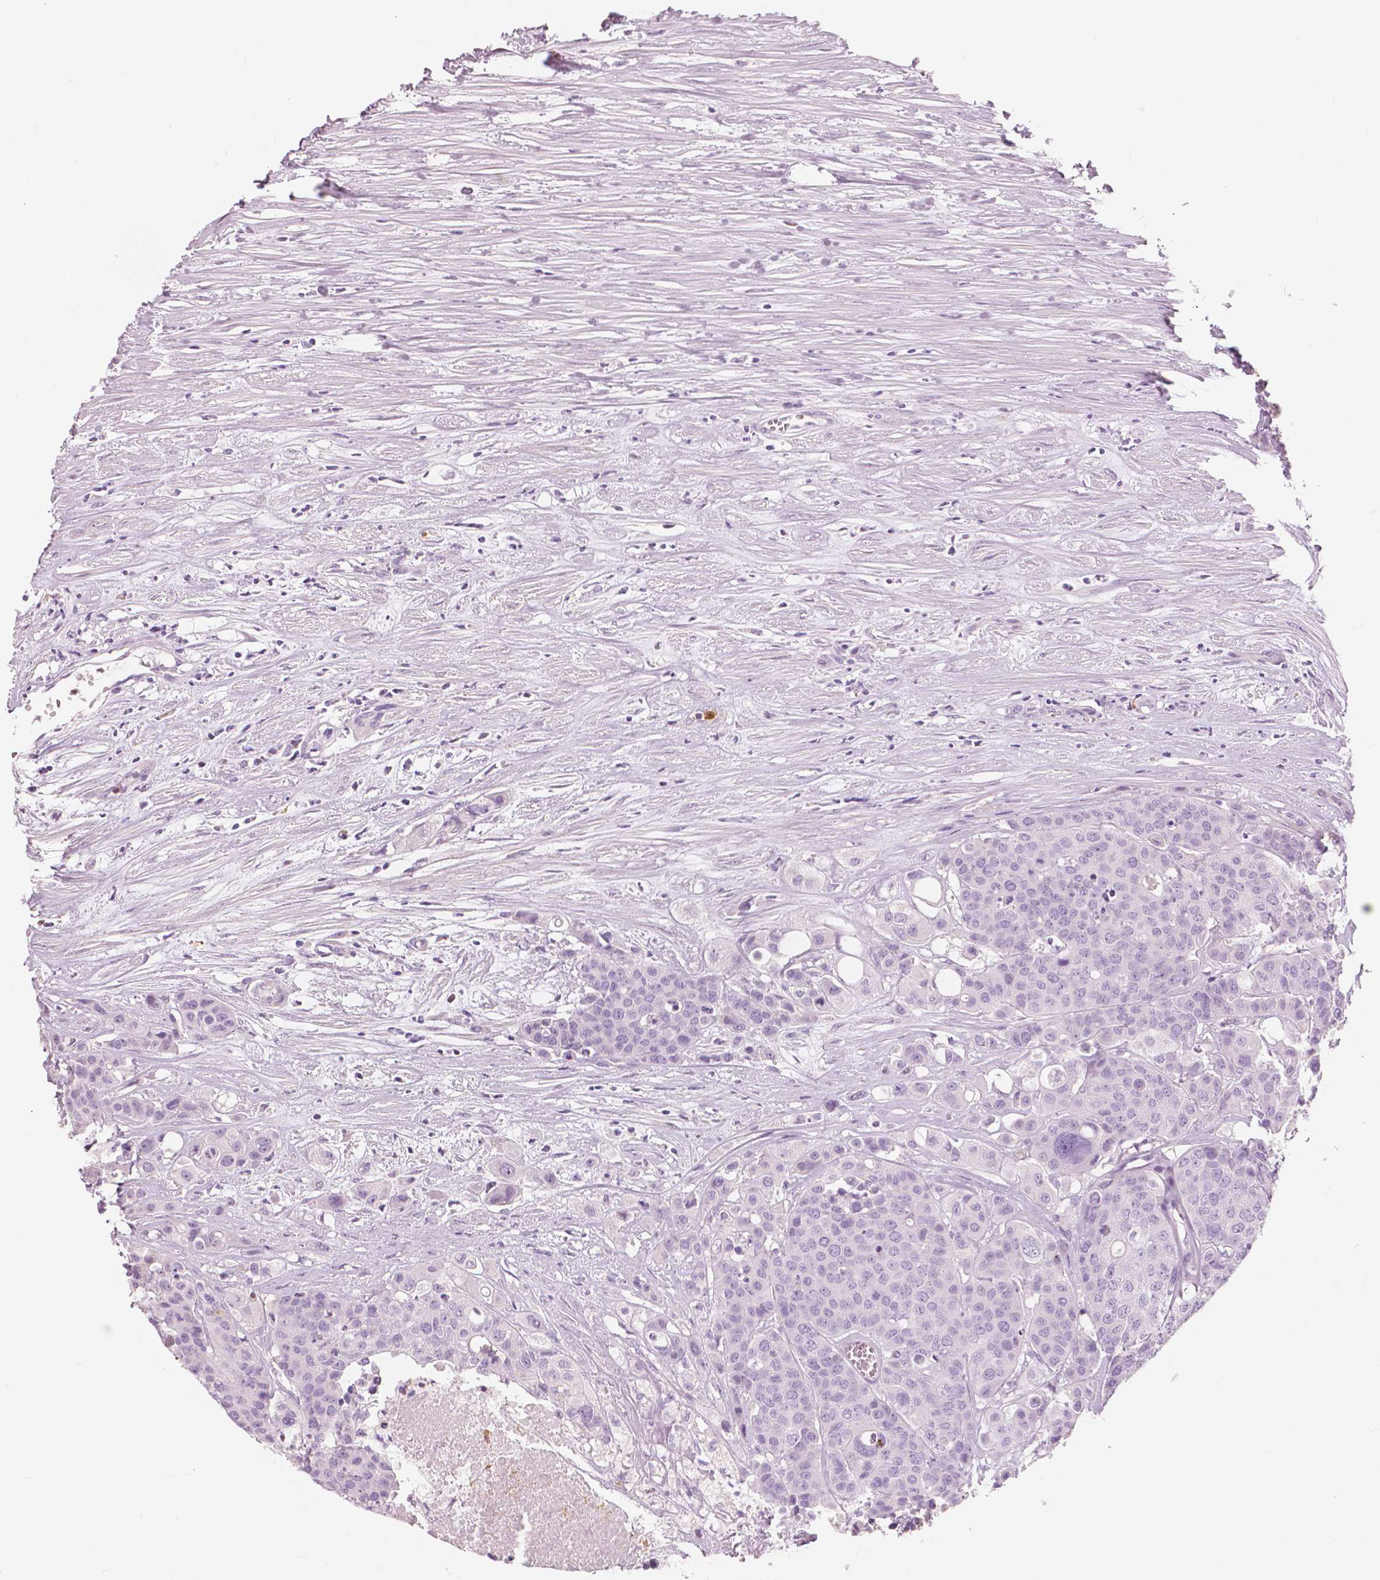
{"staining": {"intensity": "negative", "quantity": "none", "location": "none"}, "tissue": "carcinoid", "cell_type": "Tumor cells", "image_type": "cancer", "snomed": [{"axis": "morphology", "description": "Carcinoid, malignant, NOS"}, {"axis": "topography", "description": "Colon"}], "caption": "IHC of malignant carcinoid displays no positivity in tumor cells.", "gene": "CXCR2", "patient": {"sex": "male", "age": 81}}